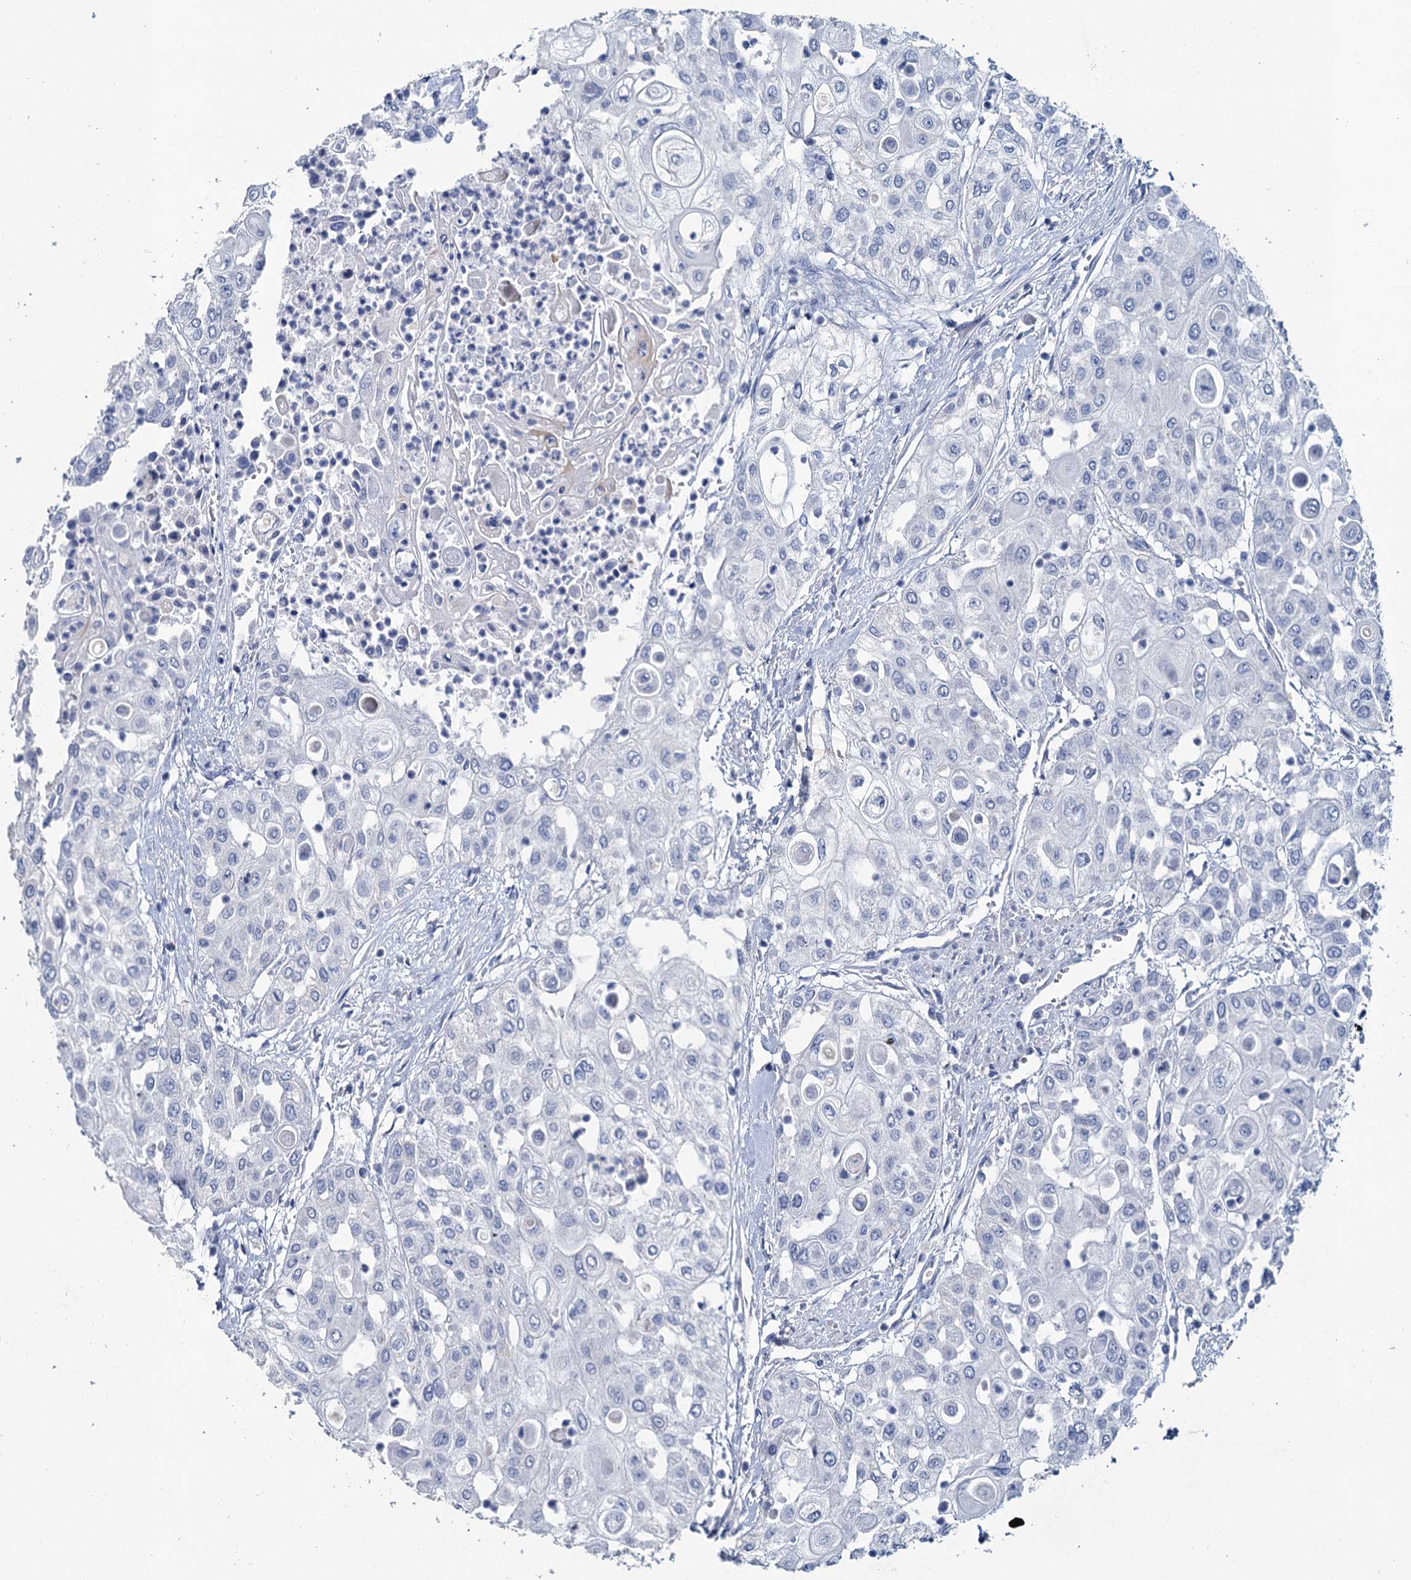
{"staining": {"intensity": "negative", "quantity": "none", "location": "none"}, "tissue": "urothelial cancer", "cell_type": "Tumor cells", "image_type": "cancer", "snomed": [{"axis": "morphology", "description": "Urothelial carcinoma, High grade"}, {"axis": "topography", "description": "Urinary bladder"}], "caption": "IHC of human high-grade urothelial carcinoma exhibits no staining in tumor cells.", "gene": "SNCB", "patient": {"sex": "female", "age": 79}}